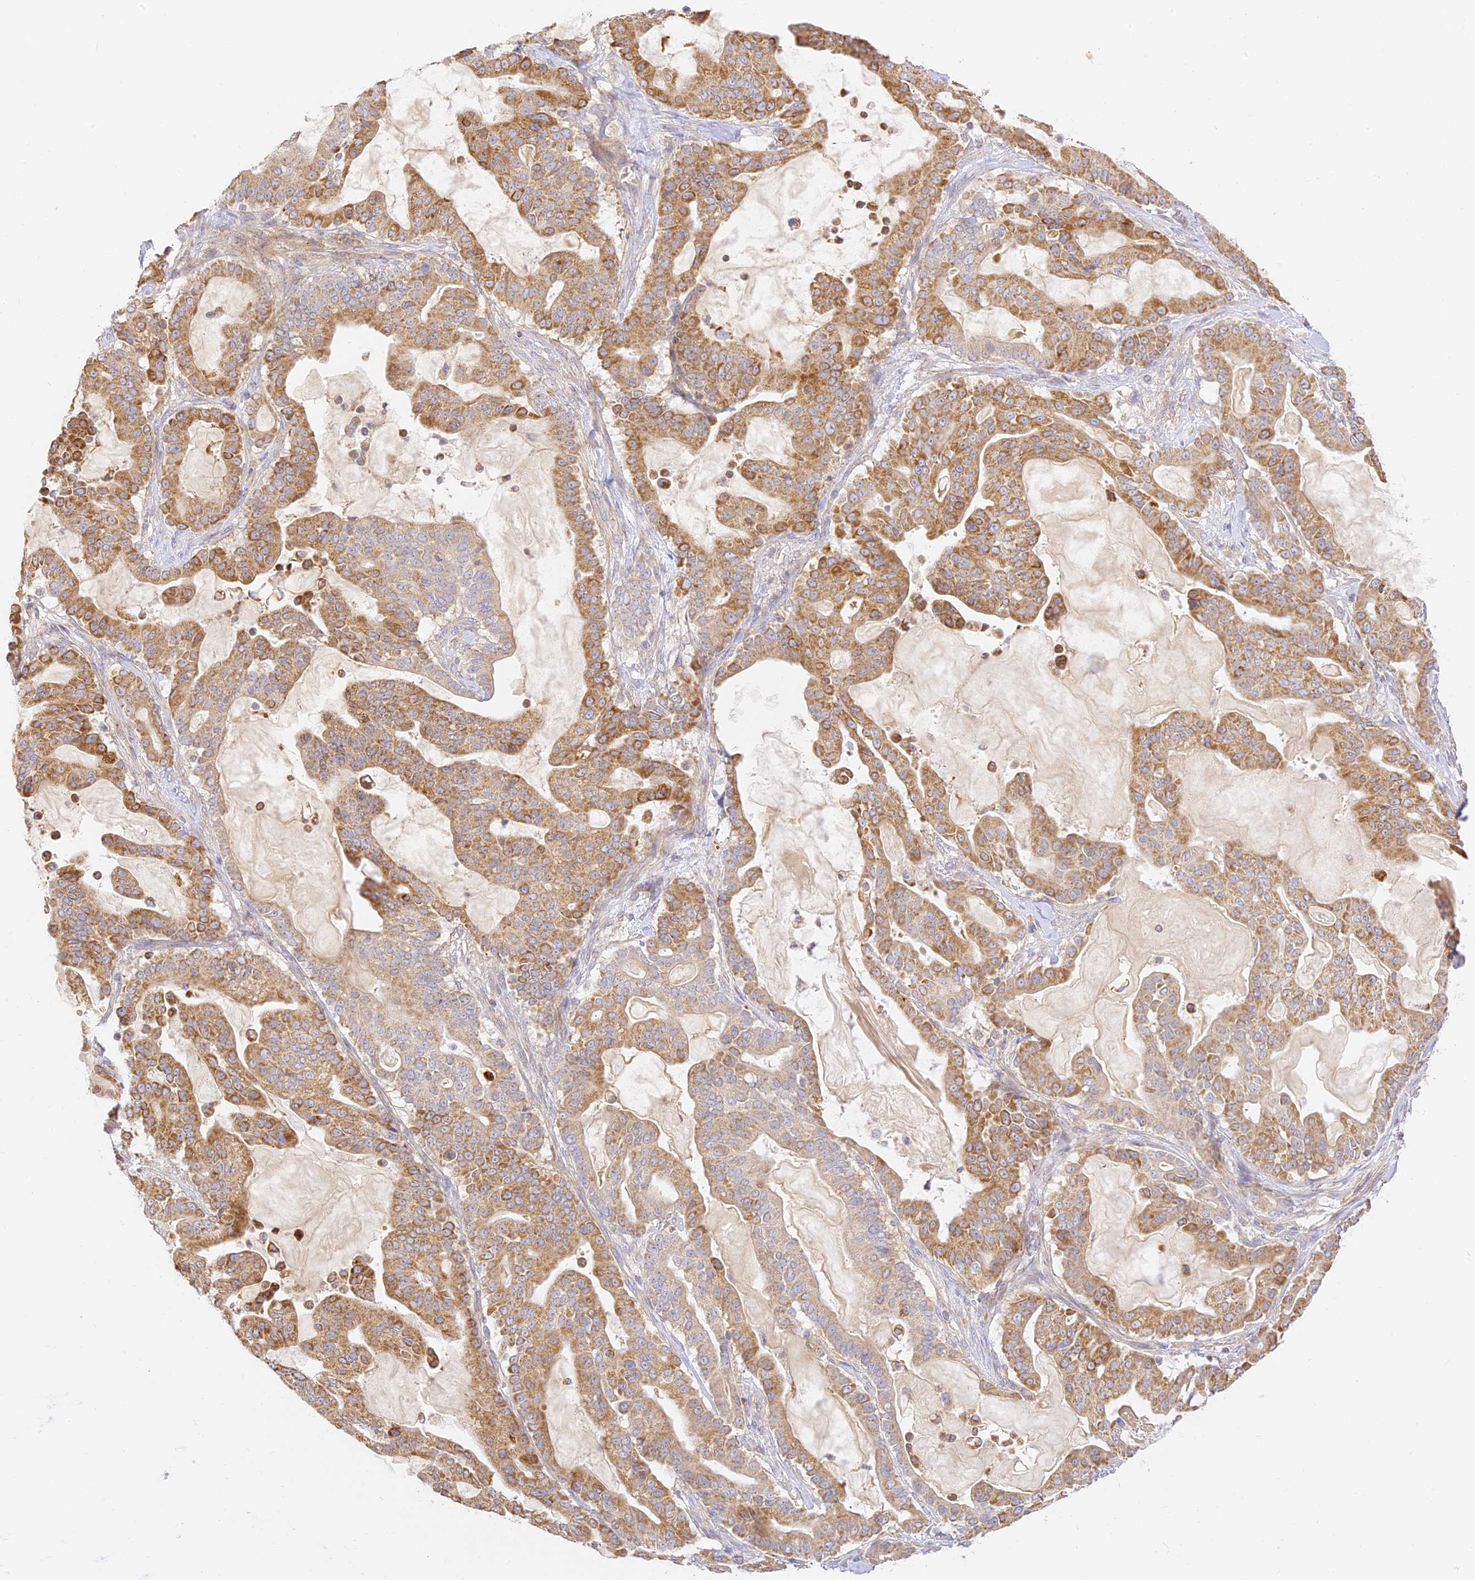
{"staining": {"intensity": "moderate", "quantity": ">75%", "location": "cytoplasmic/membranous"}, "tissue": "pancreatic cancer", "cell_type": "Tumor cells", "image_type": "cancer", "snomed": [{"axis": "morphology", "description": "Adenocarcinoma, NOS"}, {"axis": "topography", "description": "Pancreas"}], "caption": "A brown stain labels moderate cytoplasmic/membranous staining of a protein in pancreatic cancer (adenocarcinoma) tumor cells.", "gene": "LRRC15", "patient": {"sex": "male", "age": 63}}